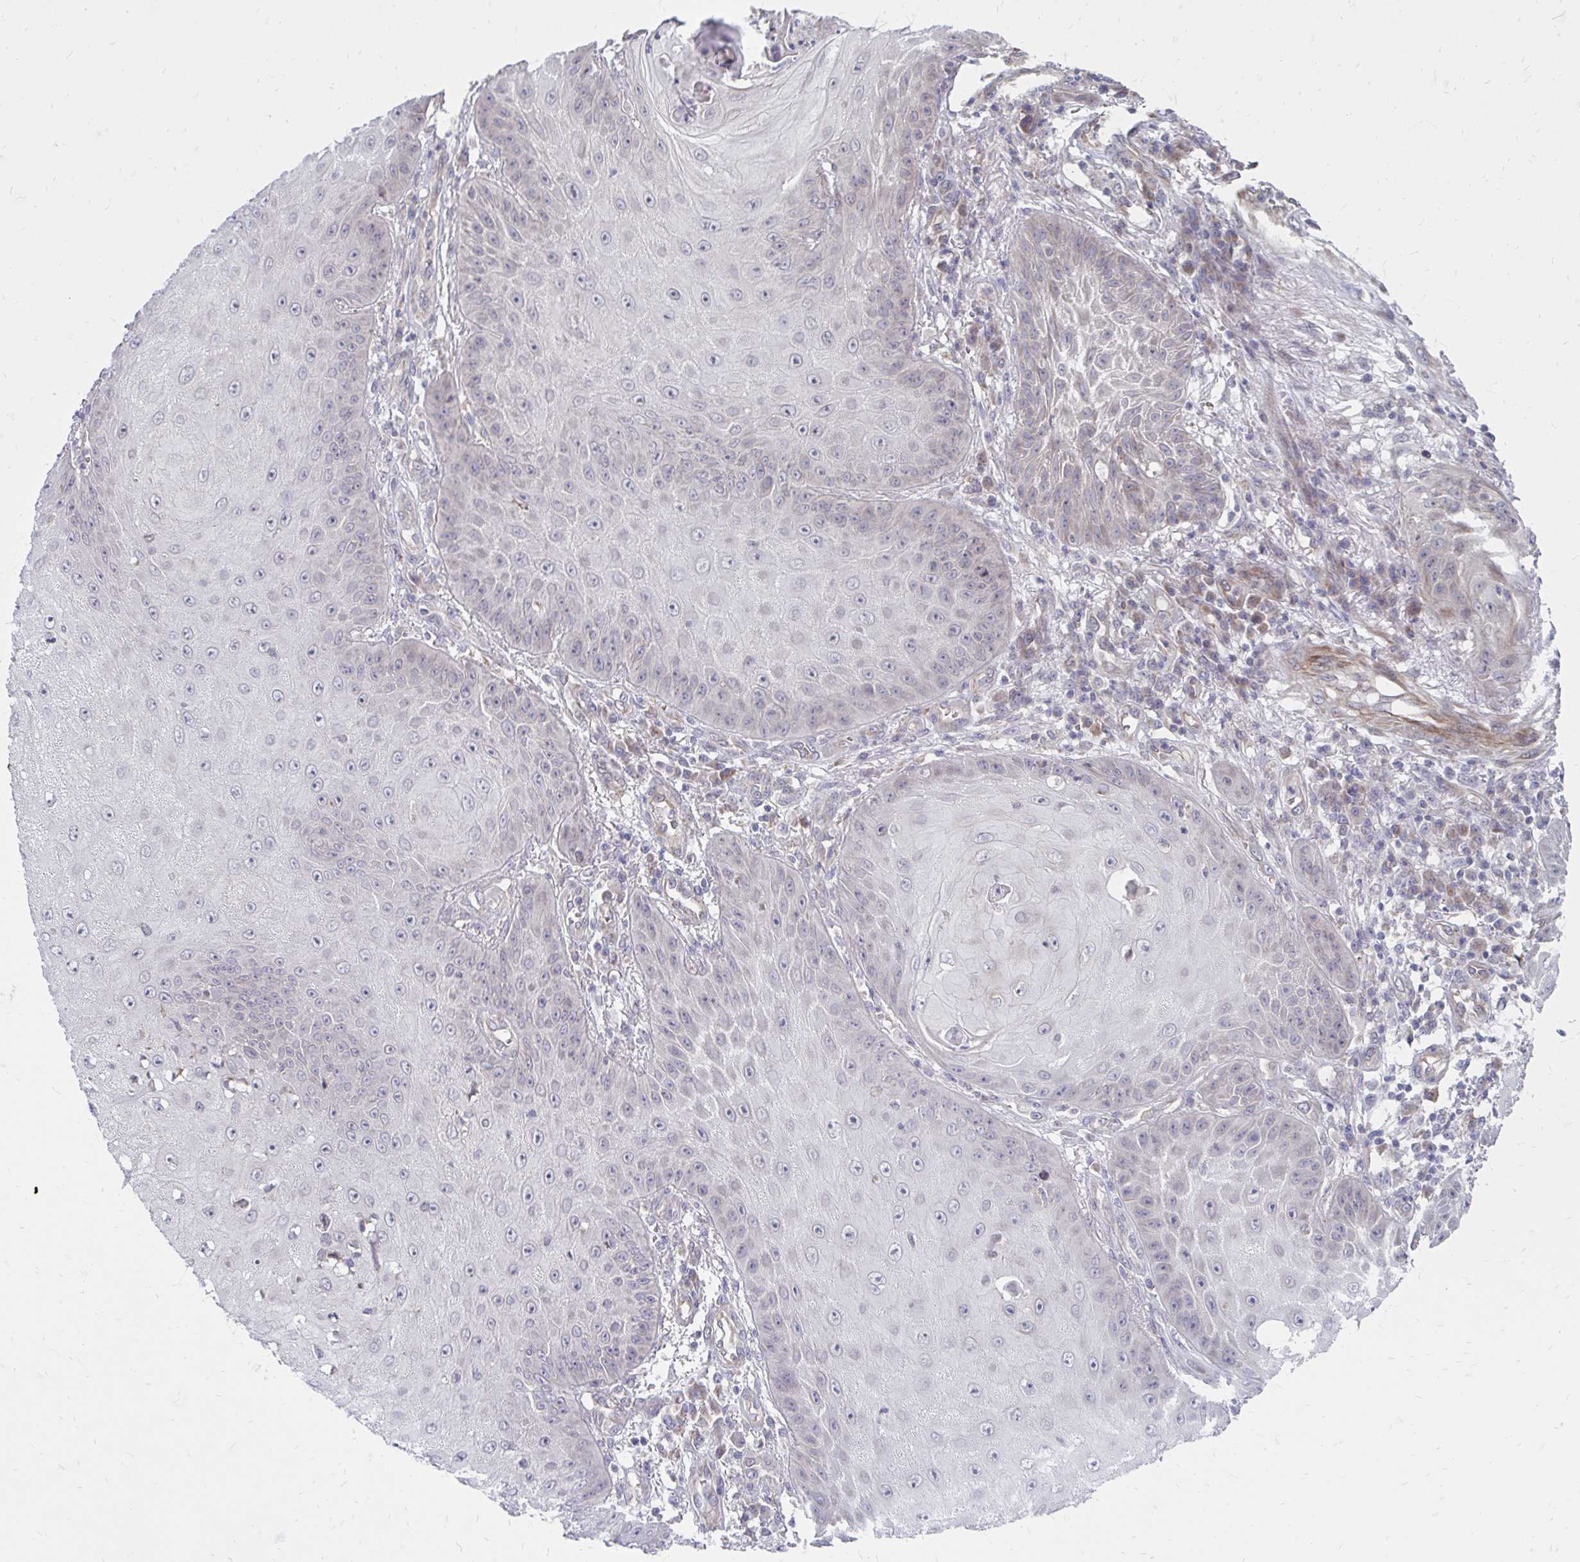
{"staining": {"intensity": "negative", "quantity": "none", "location": "none"}, "tissue": "skin cancer", "cell_type": "Tumor cells", "image_type": "cancer", "snomed": [{"axis": "morphology", "description": "Squamous cell carcinoma, NOS"}, {"axis": "topography", "description": "Skin"}], "caption": "Immunohistochemistry of skin cancer exhibits no positivity in tumor cells.", "gene": "ITPR2", "patient": {"sex": "male", "age": 70}}